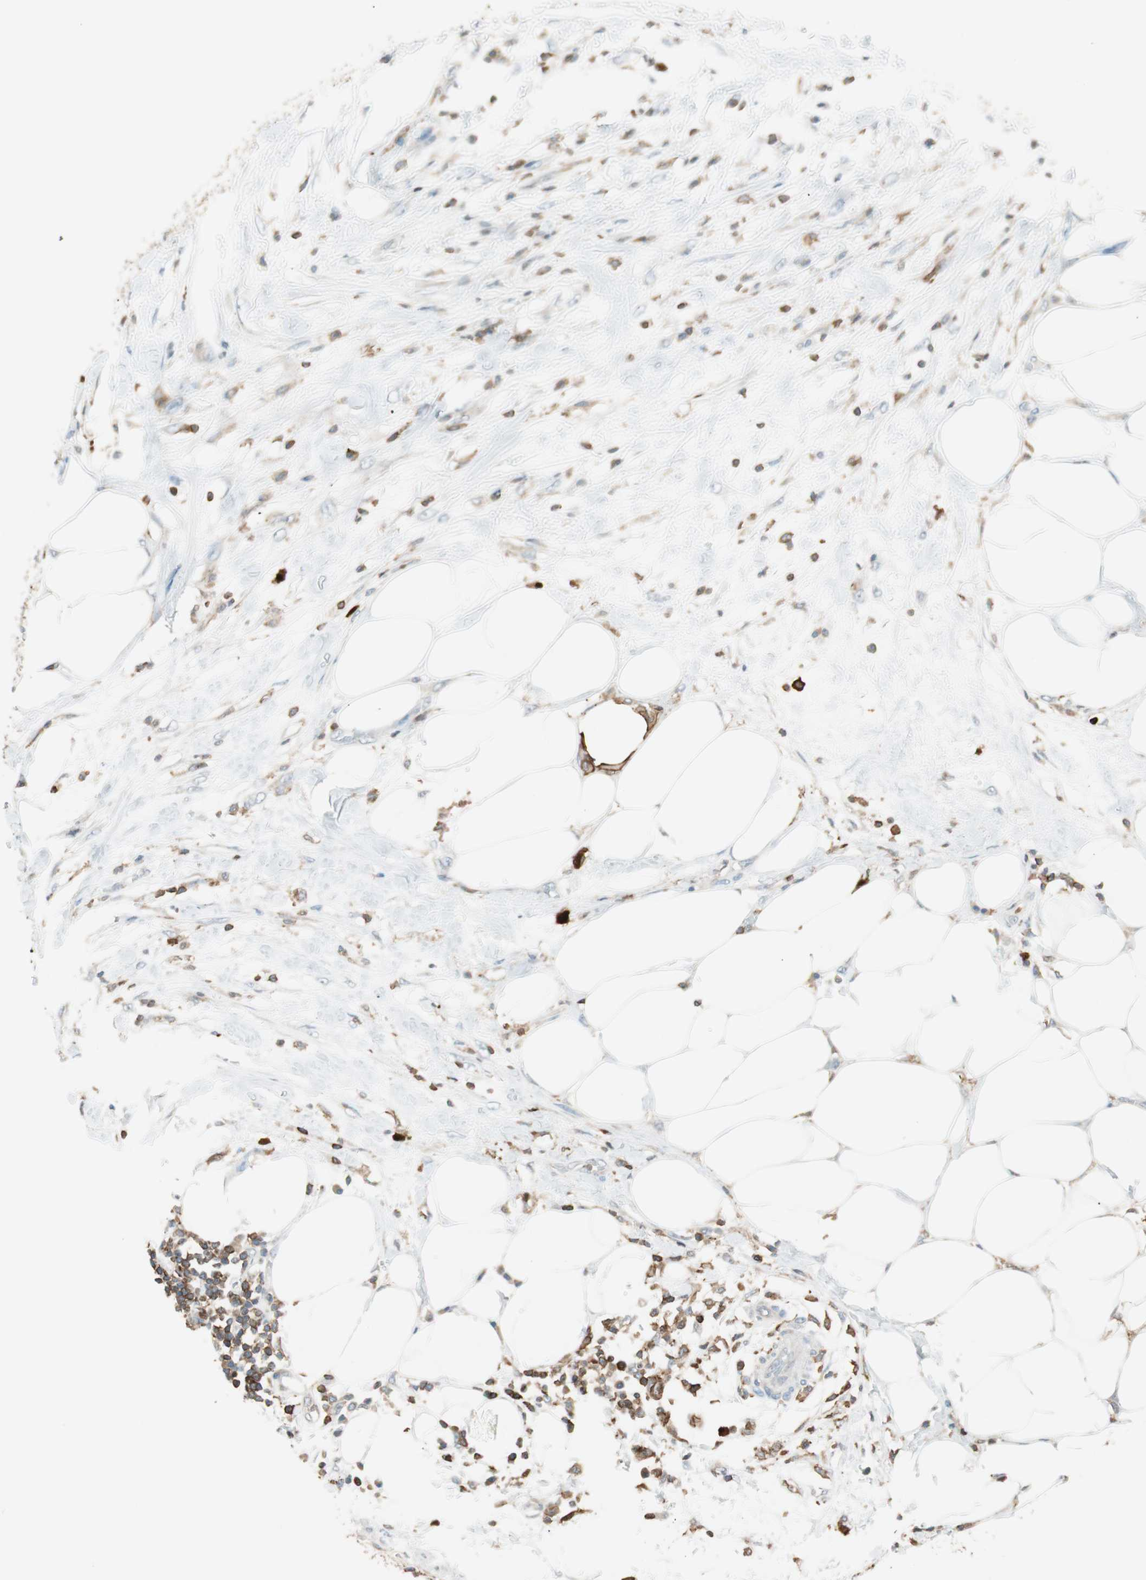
{"staining": {"intensity": "strong", "quantity": "<25%", "location": "cytoplasmic/membranous"}, "tissue": "urothelial cancer", "cell_type": "Tumor cells", "image_type": "cancer", "snomed": [{"axis": "morphology", "description": "Urothelial carcinoma, High grade"}, {"axis": "topography", "description": "Urinary bladder"}], "caption": "Strong cytoplasmic/membranous protein staining is seen in approximately <25% of tumor cells in urothelial cancer.", "gene": "HPGD", "patient": {"sex": "female", "age": 80}}